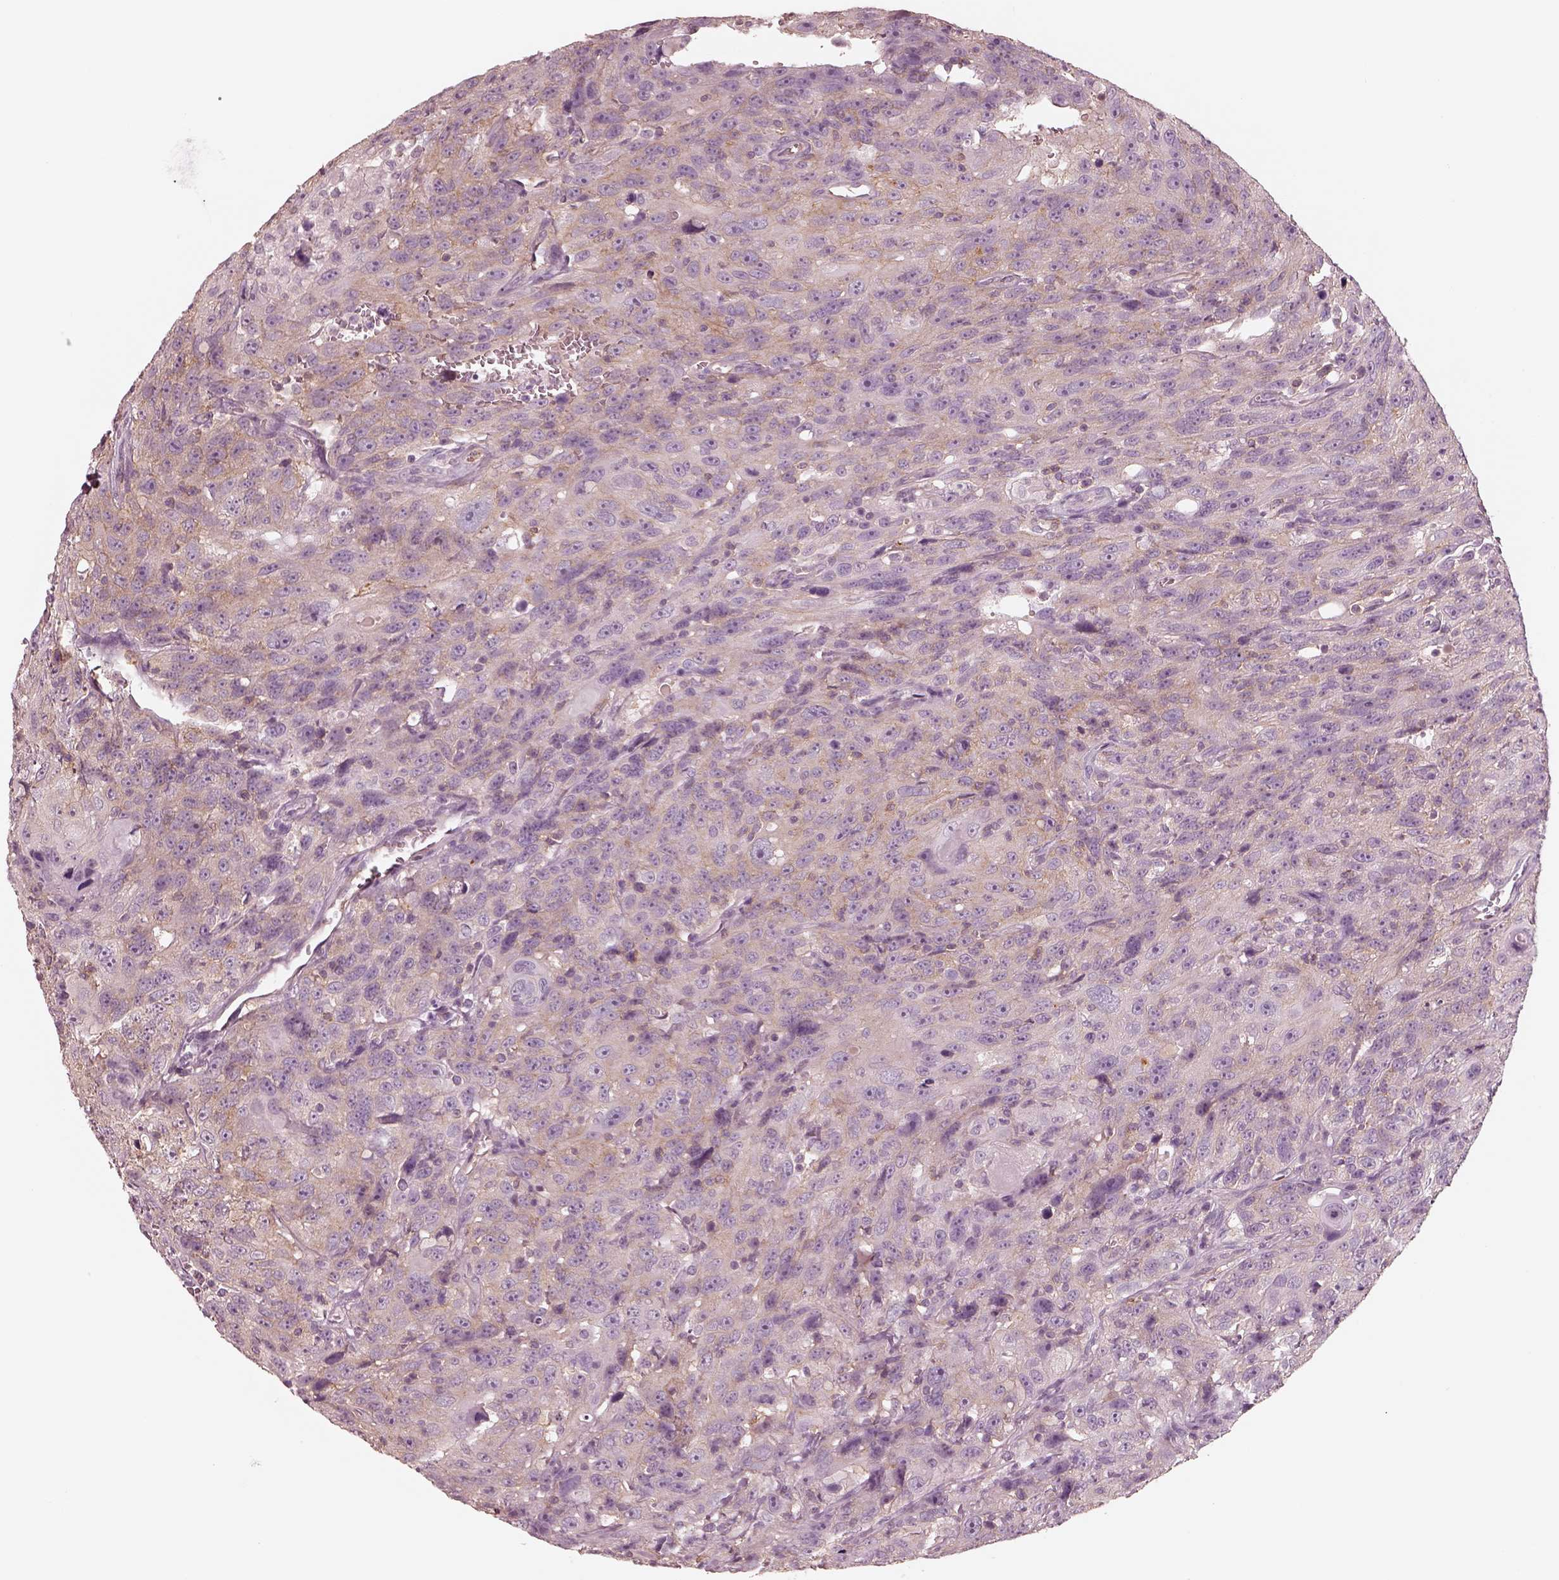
{"staining": {"intensity": "weak", "quantity": "25%-75%", "location": "cytoplasmic/membranous"}, "tissue": "urothelial cancer", "cell_type": "Tumor cells", "image_type": "cancer", "snomed": [{"axis": "morphology", "description": "Urothelial carcinoma, NOS"}, {"axis": "morphology", "description": "Urothelial carcinoma, High grade"}, {"axis": "topography", "description": "Urinary bladder"}], "caption": "Weak cytoplasmic/membranous staining for a protein is present in about 25%-75% of tumor cells of high-grade urothelial carcinoma using IHC.", "gene": "GPRIN1", "patient": {"sex": "female", "age": 73}}